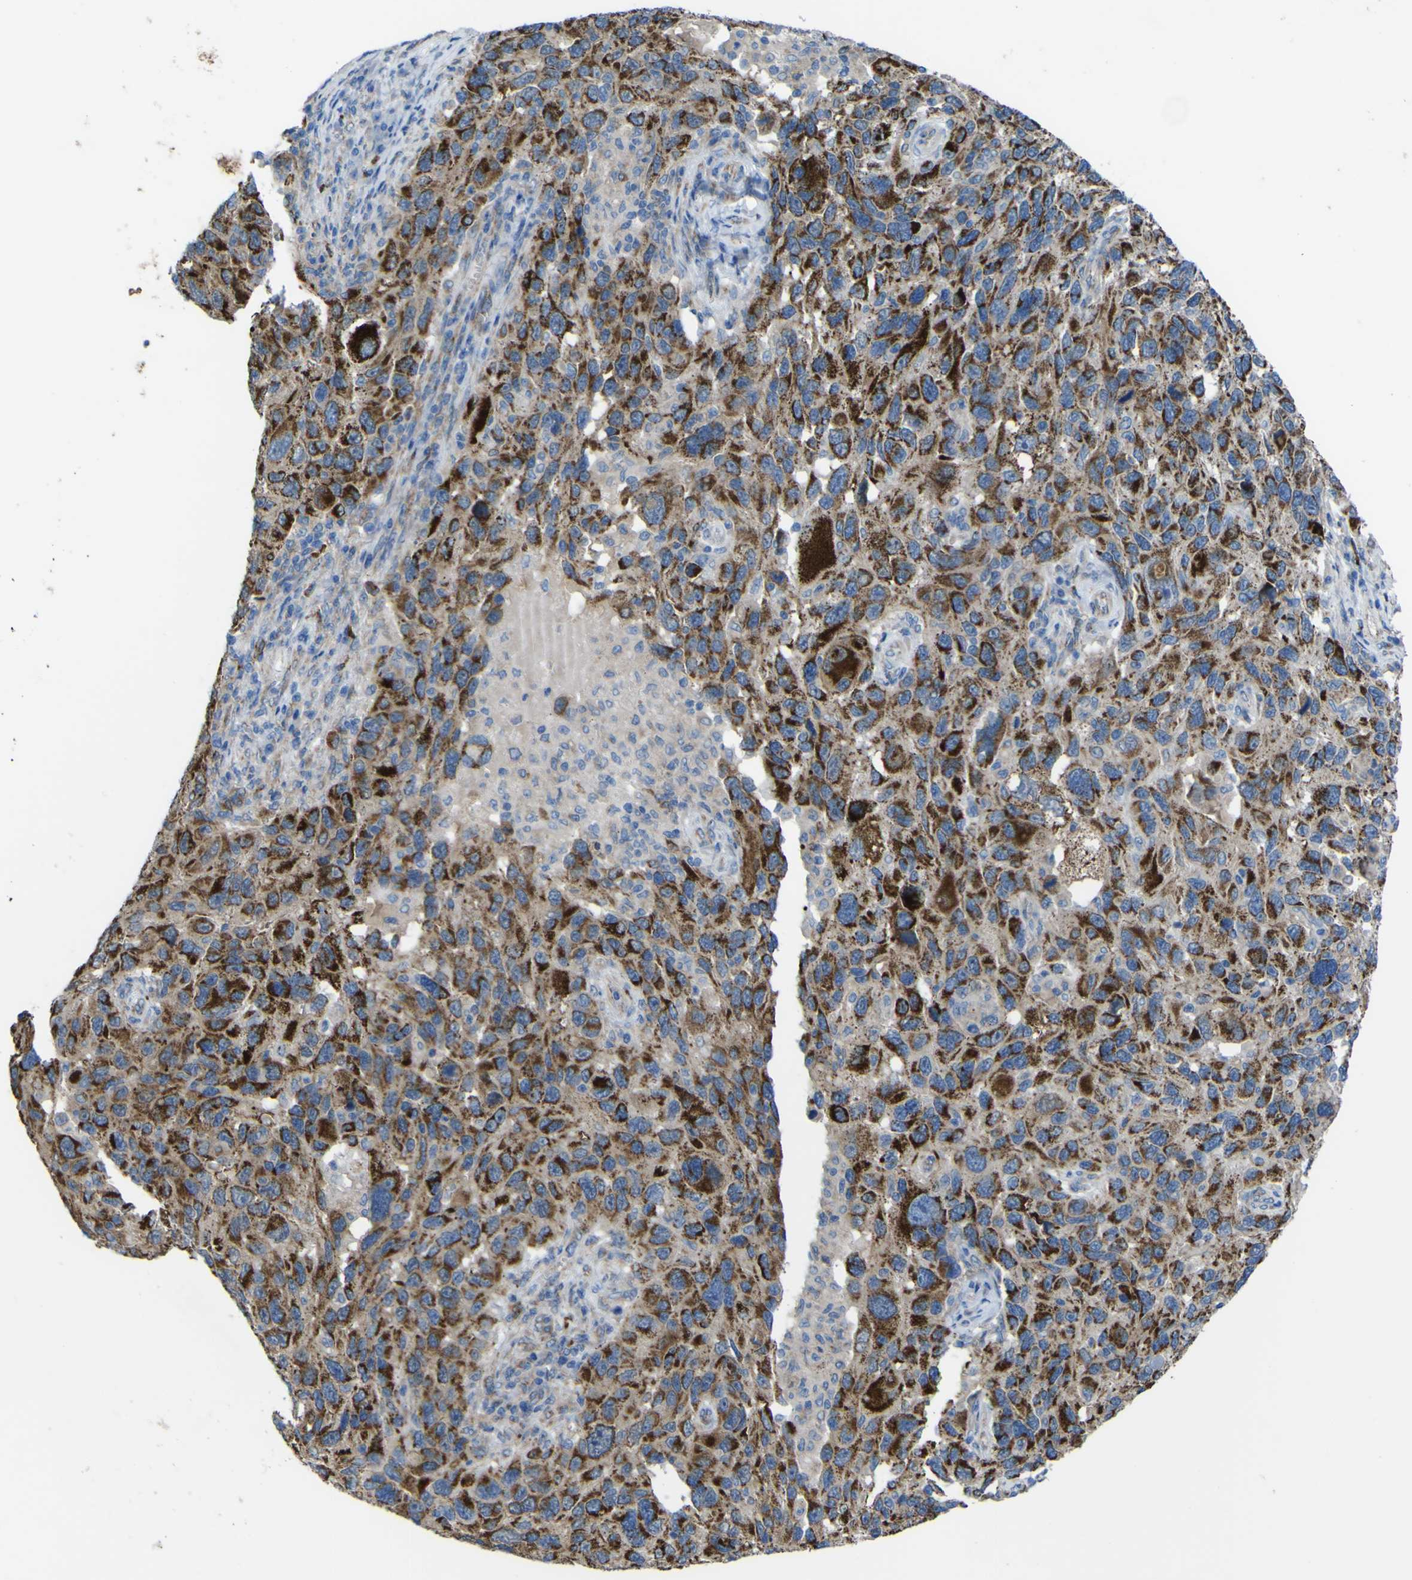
{"staining": {"intensity": "strong", "quantity": "25%-75%", "location": "cytoplasmic/membranous"}, "tissue": "melanoma", "cell_type": "Tumor cells", "image_type": "cancer", "snomed": [{"axis": "morphology", "description": "Malignant melanoma, NOS"}, {"axis": "topography", "description": "Skin"}], "caption": "A micrograph of malignant melanoma stained for a protein exhibits strong cytoplasmic/membranous brown staining in tumor cells.", "gene": "CST3", "patient": {"sex": "male", "age": 53}}